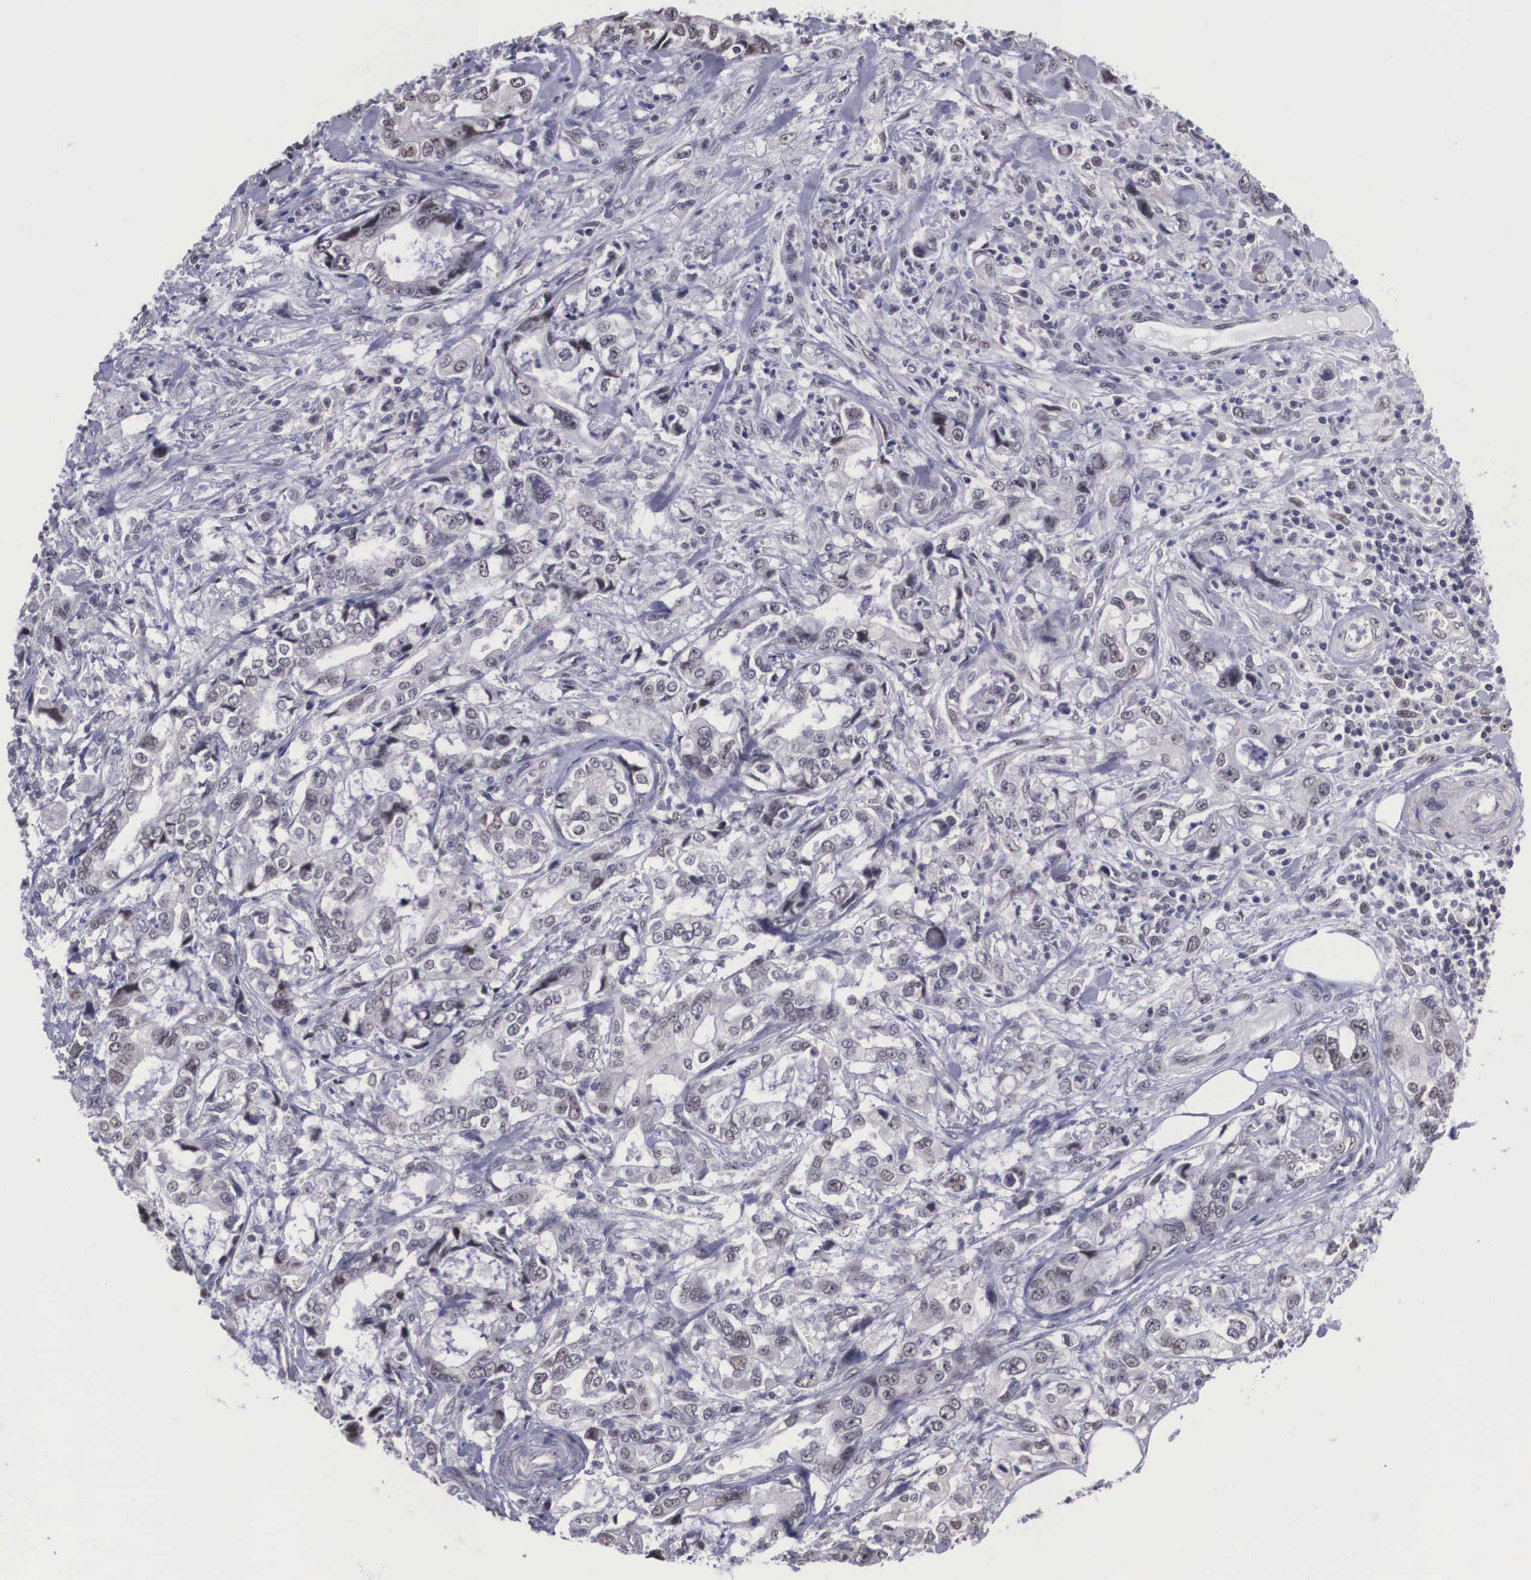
{"staining": {"intensity": "negative", "quantity": "none", "location": "none"}, "tissue": "stomach cancer", "cell_type": "Tumor cells", "image_type": "cancer", "snomed": [{"axis": "morphology", "description": "Adenocarcinoma, NOS"}, {"axis": "topography", "description": "Pancreas"}, {"axis": "topography", "description": "Stomach, upper"}], "caption": "There is no significant staining in tumor cells of stomach adenocarcinoma. (DAB (3,3'-diaminobenzidine) IHC visualized using brightfield microscopy, high magnification).", "gene": "ZNF275", "patient": {"sex": "male", "age": 77}}